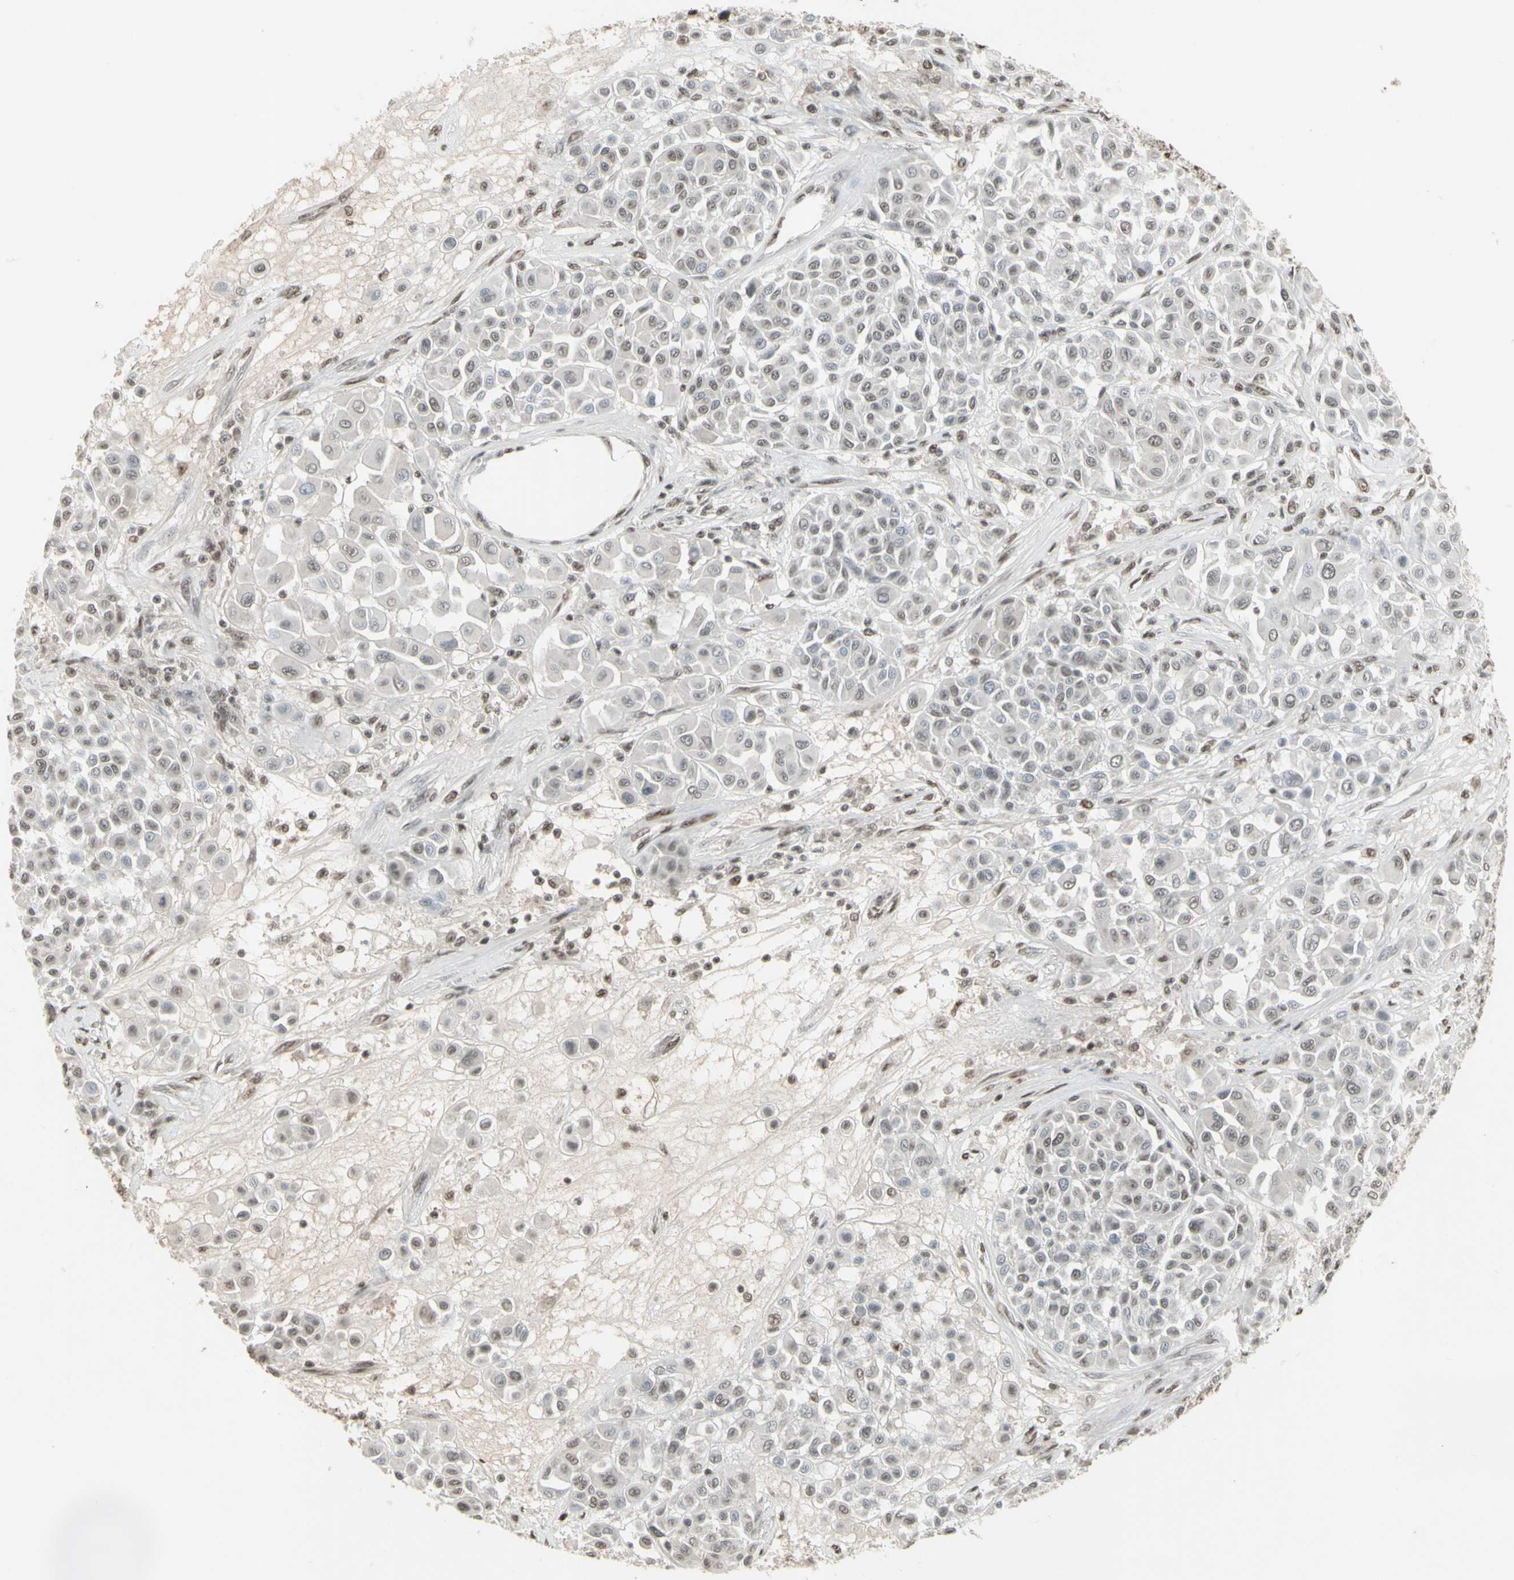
{"staining": {"intensity": "weak", "quantity": "25%-75%", "location": "nuclear"}, "tissue": "melanoma", "cell_type": "Tumor cells", "image_type": "cancer", "snomed": [{"axis": "morphology", "description": "Malignant melanoma, Metastatic site"}, {"axis": "topography", "description": "Soft tissue"}], "caption": "Protein expression analysis of human melanoma reveals weak nuclear expression in approximately 25%-75% of tumor cells. (DAB (3,3'-diaminobenzidine) = brown stain, brightfield microscopy at high magnification).", "gene": "TRIM28", "patient": {"sex": "male", "age": 41}}